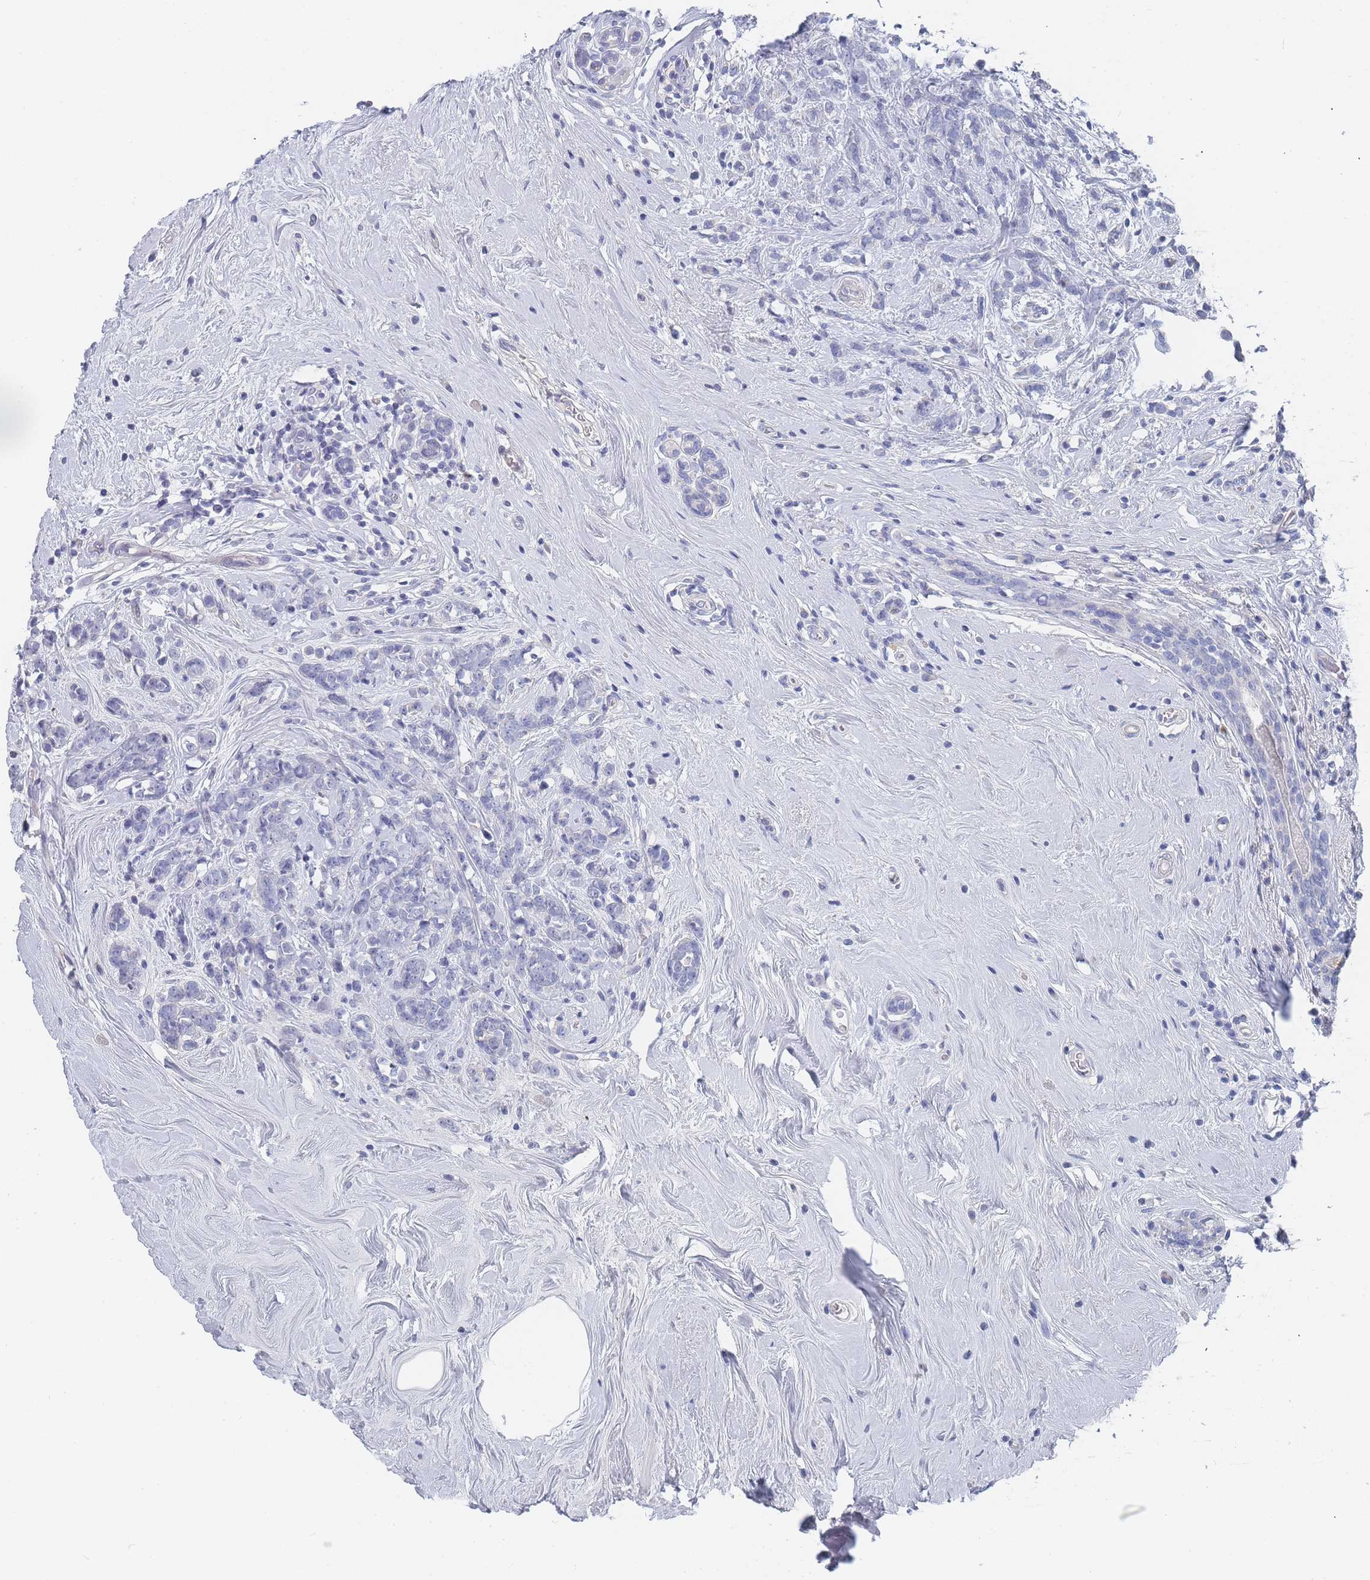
{"staining": {"intensity": "negative", "quantity": "none", "location": "none"}, "tissue": "breast cancer", "cell_type": "Tumor cells", "image_type": "cancer", "snomed": [{"axis": "morphology", "description": "Lobular carcinoma"}, {"axis": "topography", "description": "Breast"}], "caption": "A high-resolution micrograph shows immunohistochemistry staining of breast cancer (lobular carcinoma), which reveals no significant positivity in tumor cells.", "gene": "ACAD11", "patient": {"sex": "female", "age": 58}}